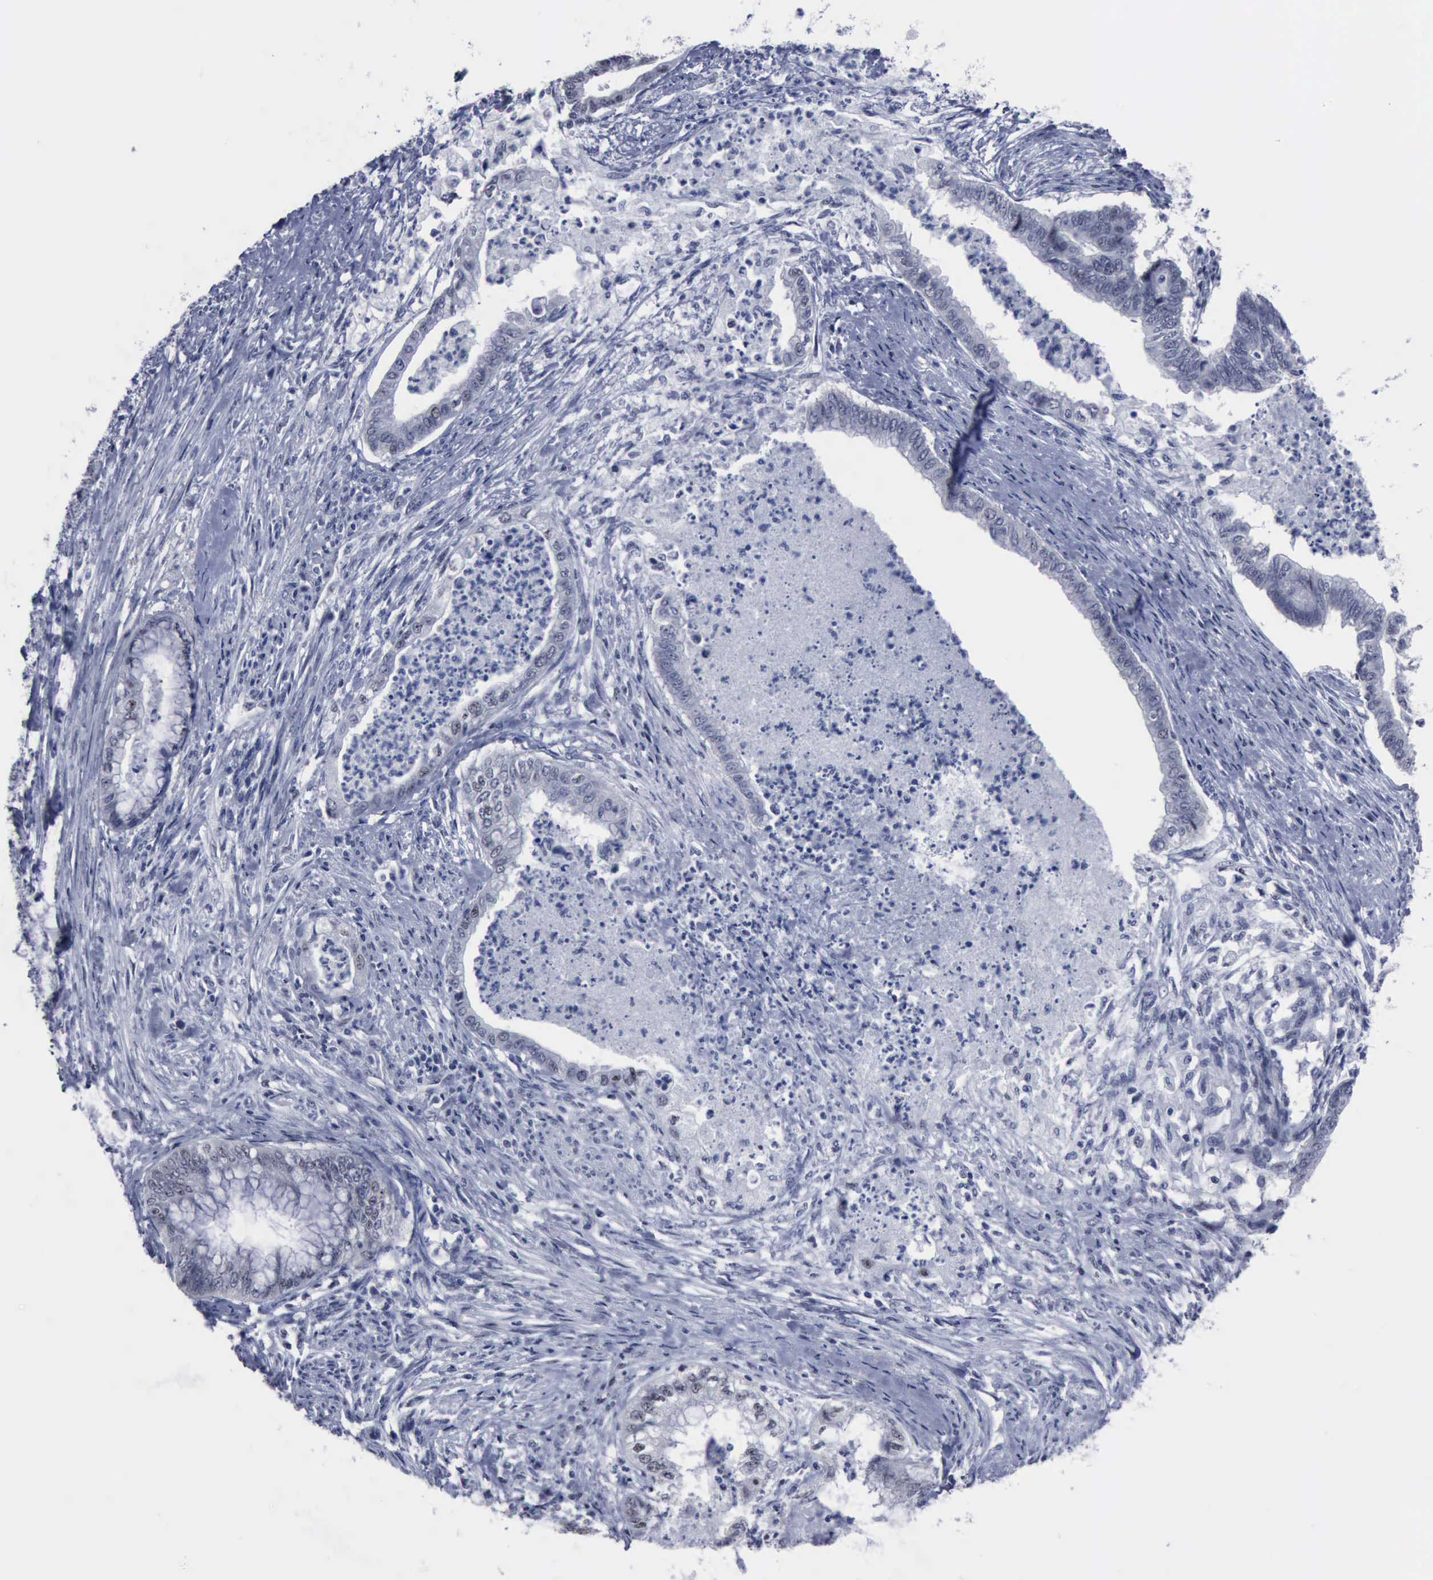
{"staining": {"intensity": "negative", "quantity": "none", "location": "none"}, "tissue": "endometrial cancer", "cell_type": "Tumor cells", "image_type": "cancer", "snomed": [{"axis": "morphology", "description": "Necrosis, NOS"}, {"axis": "morphology", "description": "Adenocarcinoma, NOS"}, {"axis": "topography", "description": "Endometrium"}], "caption": "There is no significant positivity in tumor cells of adenocarcinoma (endometrial).", "gene": "BRD1", "patient": {"sex": "female", "age": 79}}